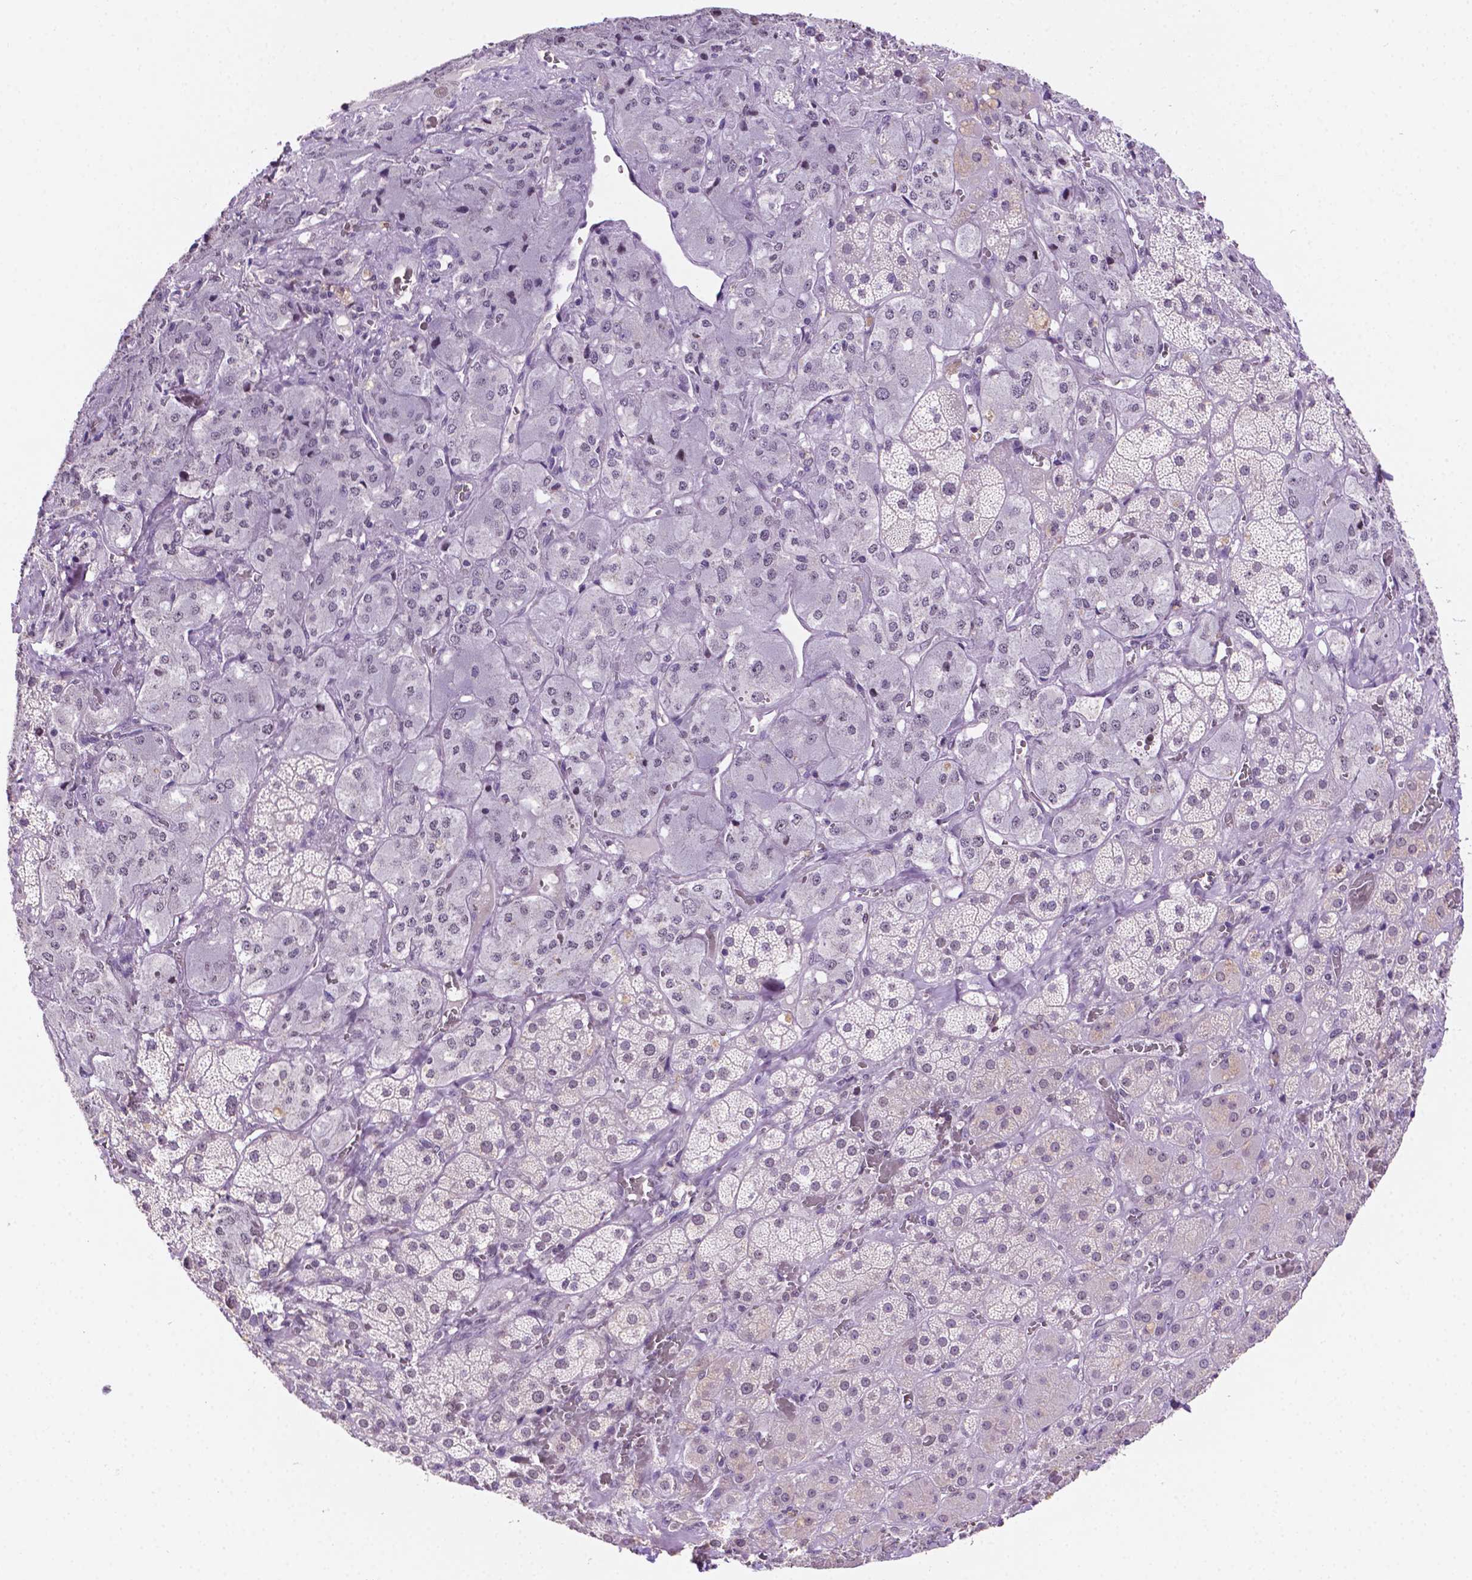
{"staining": {"intensity": "weak", "quantity": "25%-75%", "location": "nuclear"}, "tissue": "adrenal gland", "cell_type": "Glandular cells", "image_type": "normal", "snomed": [{"axis": "morphology", "description": "Normal tissue, NOS"}, {"axis": "topography", "description": "Adrenal gland"}], "caption": "A high-resolution micrograph shows immunohistochemistry staining of unremarkable adrenal gland, which reveals weak nuclear staining in about 25%-75% of glandular cells.", "gene": "PTPN6", "patient": {"sex": "male", "age": 57}}